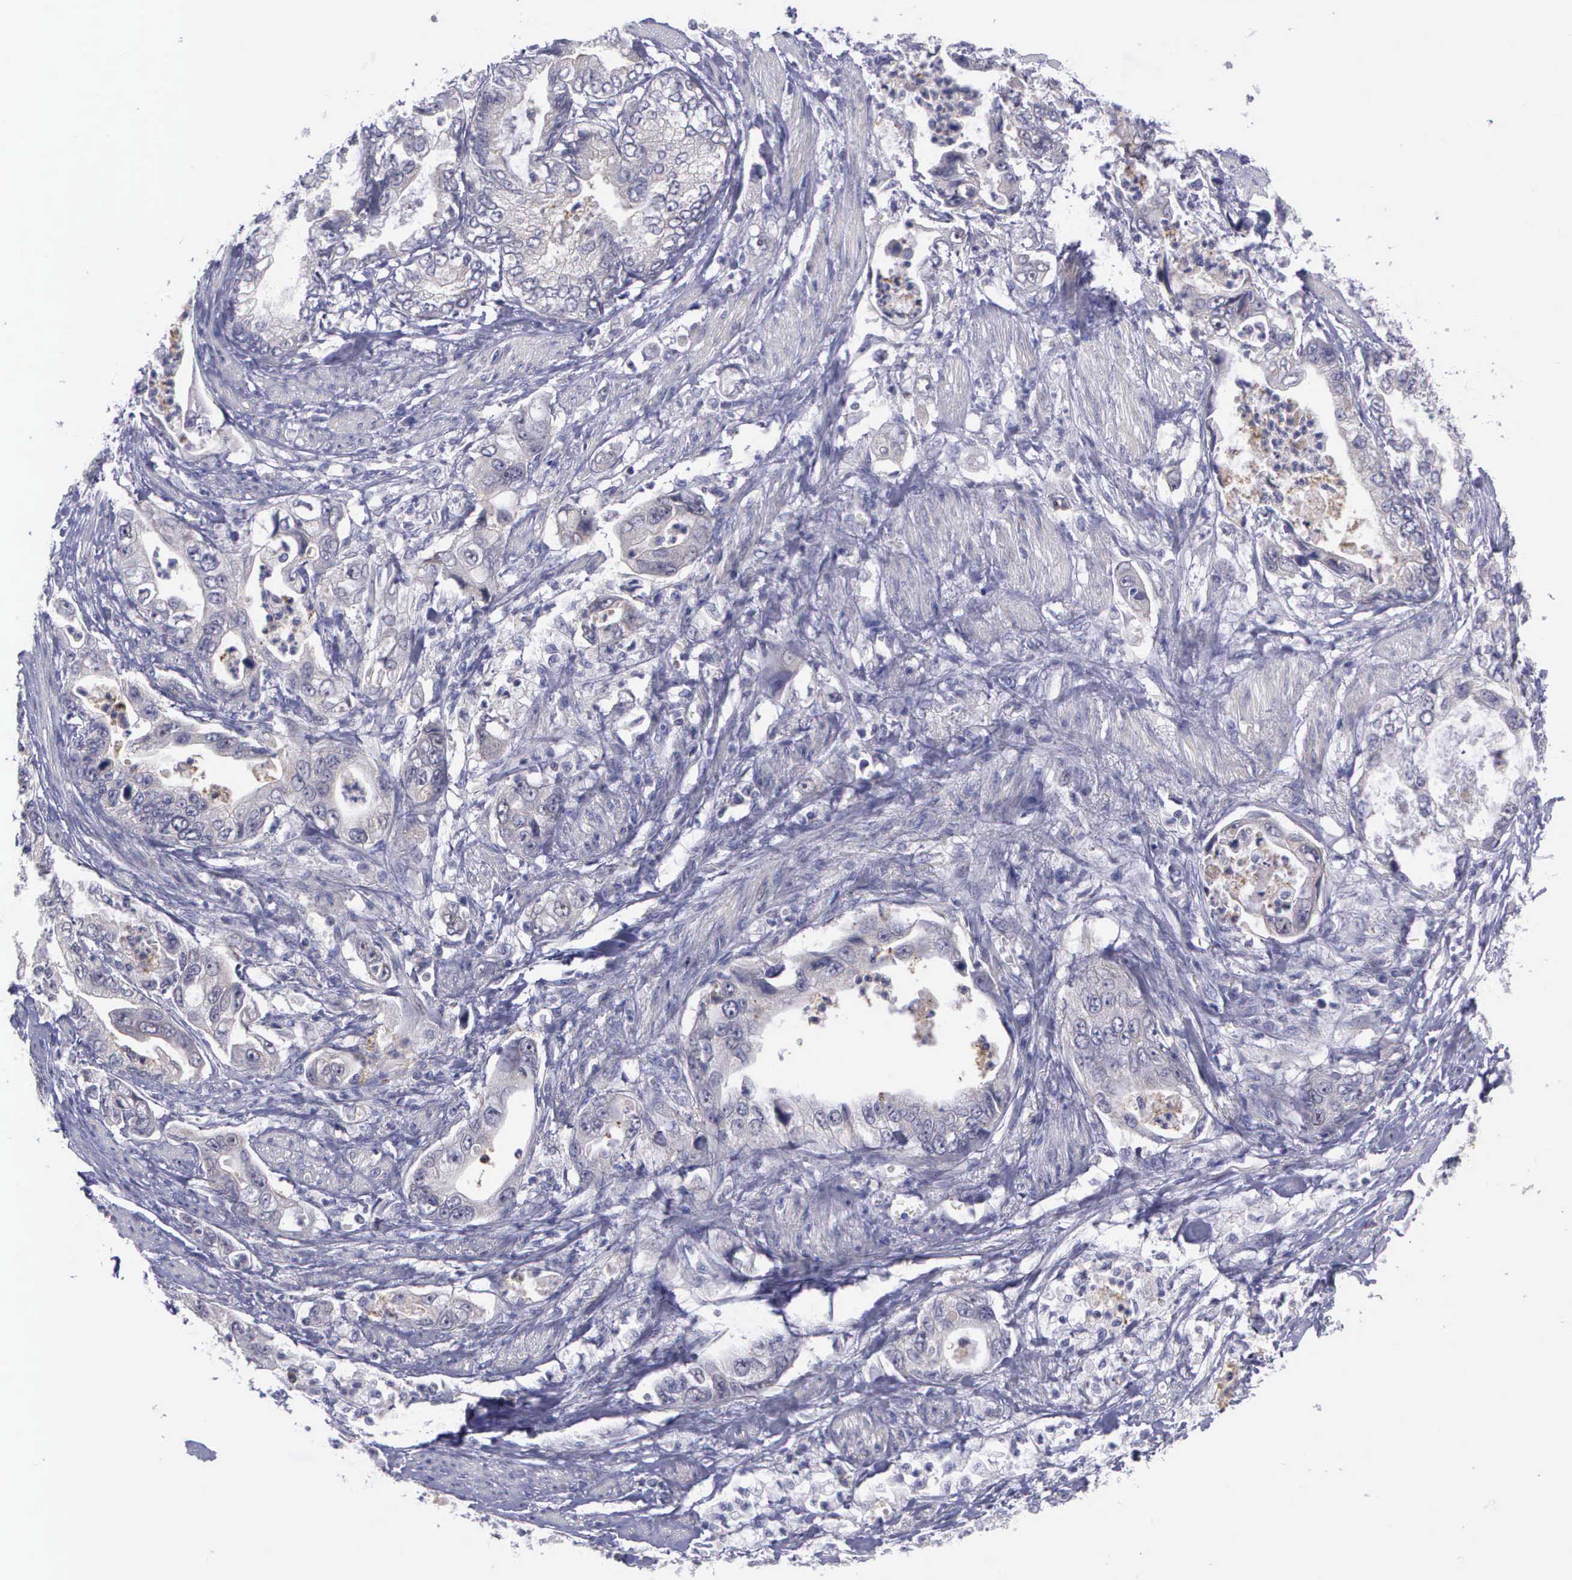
{"staining": {"intensity": "negative", "quantity": "none", "location": "none"}, "tissue": "stomach cancer", "cell_type": "Tumor cells", "image_type": "cancer", "snomed": [{"axis": "morphology", "description": "Adenocarcinoma, NOS"}, {"axis": "topography", "description": "Pancreas"}, {"axis": "topography", "description": "Stomach, upper"}], "caption": "An IHC micrograph of adenocarcinoma (stomach) is shown. There is no staining in tumor cells of adenocarcinoma (stomach).", "gene": "MICAL3", "patient": {"sex": "male", "age": 77}}